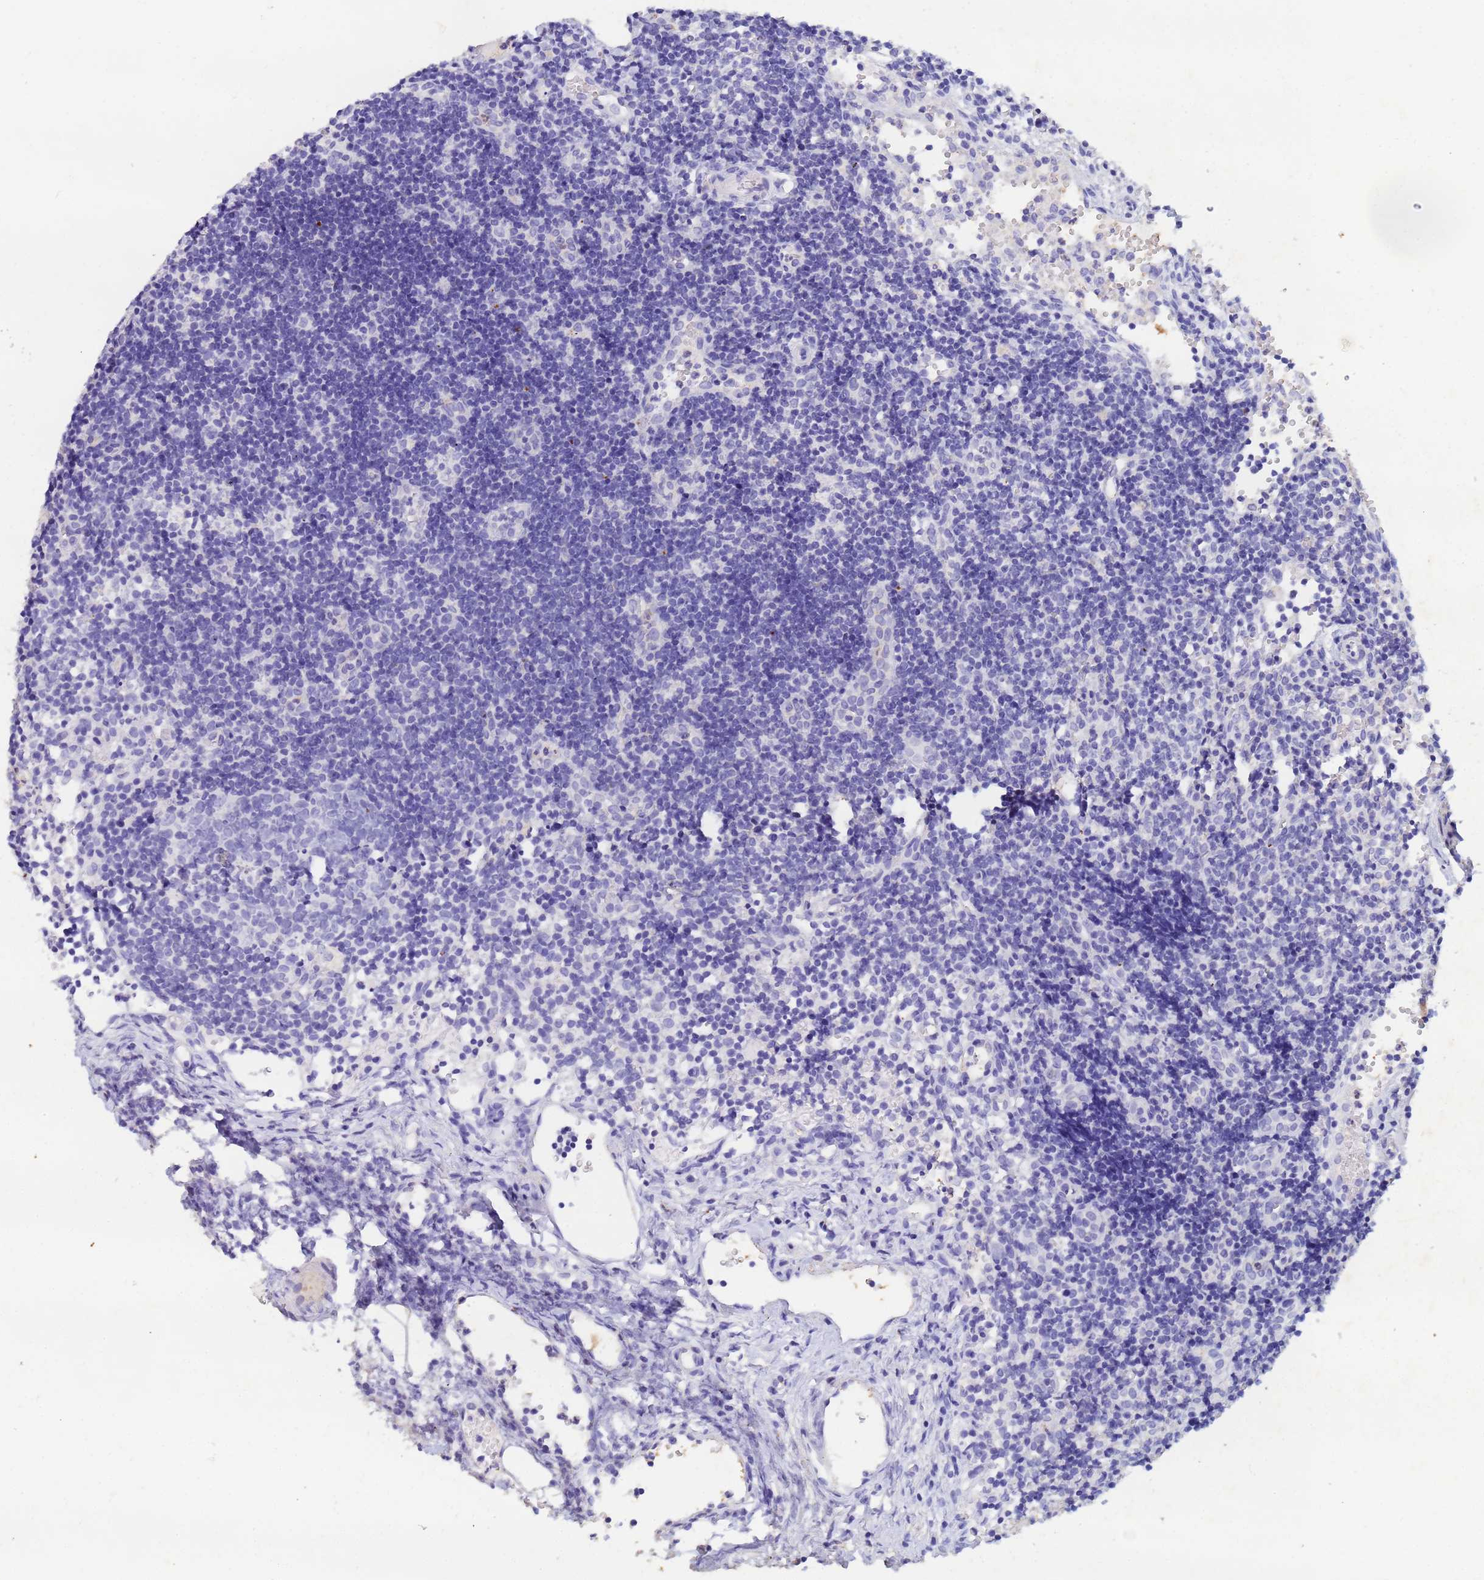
{"staining": {"intensity": "negative", "quantity": "none", "location": "none"}, "tissue": "lymph node", "cell_type": "Germinal center cells", "image_type": "normal", "snomed": [{"axis": "morphology", "description": "Normal tissue, NOS"}, {"axis": "topography", "description": "Lymph node"}], "caption": "Photomicrograph shows no protein positivity in germinal center cells of unremarkable lymph node. (DAB (3,3'-diaminobenzidine) immunohistochemistry (IHC) visualized using brightfield microscopy, high magnification).", "gene": "CSTB", "patient": {"sex": "female", "age": 37}}